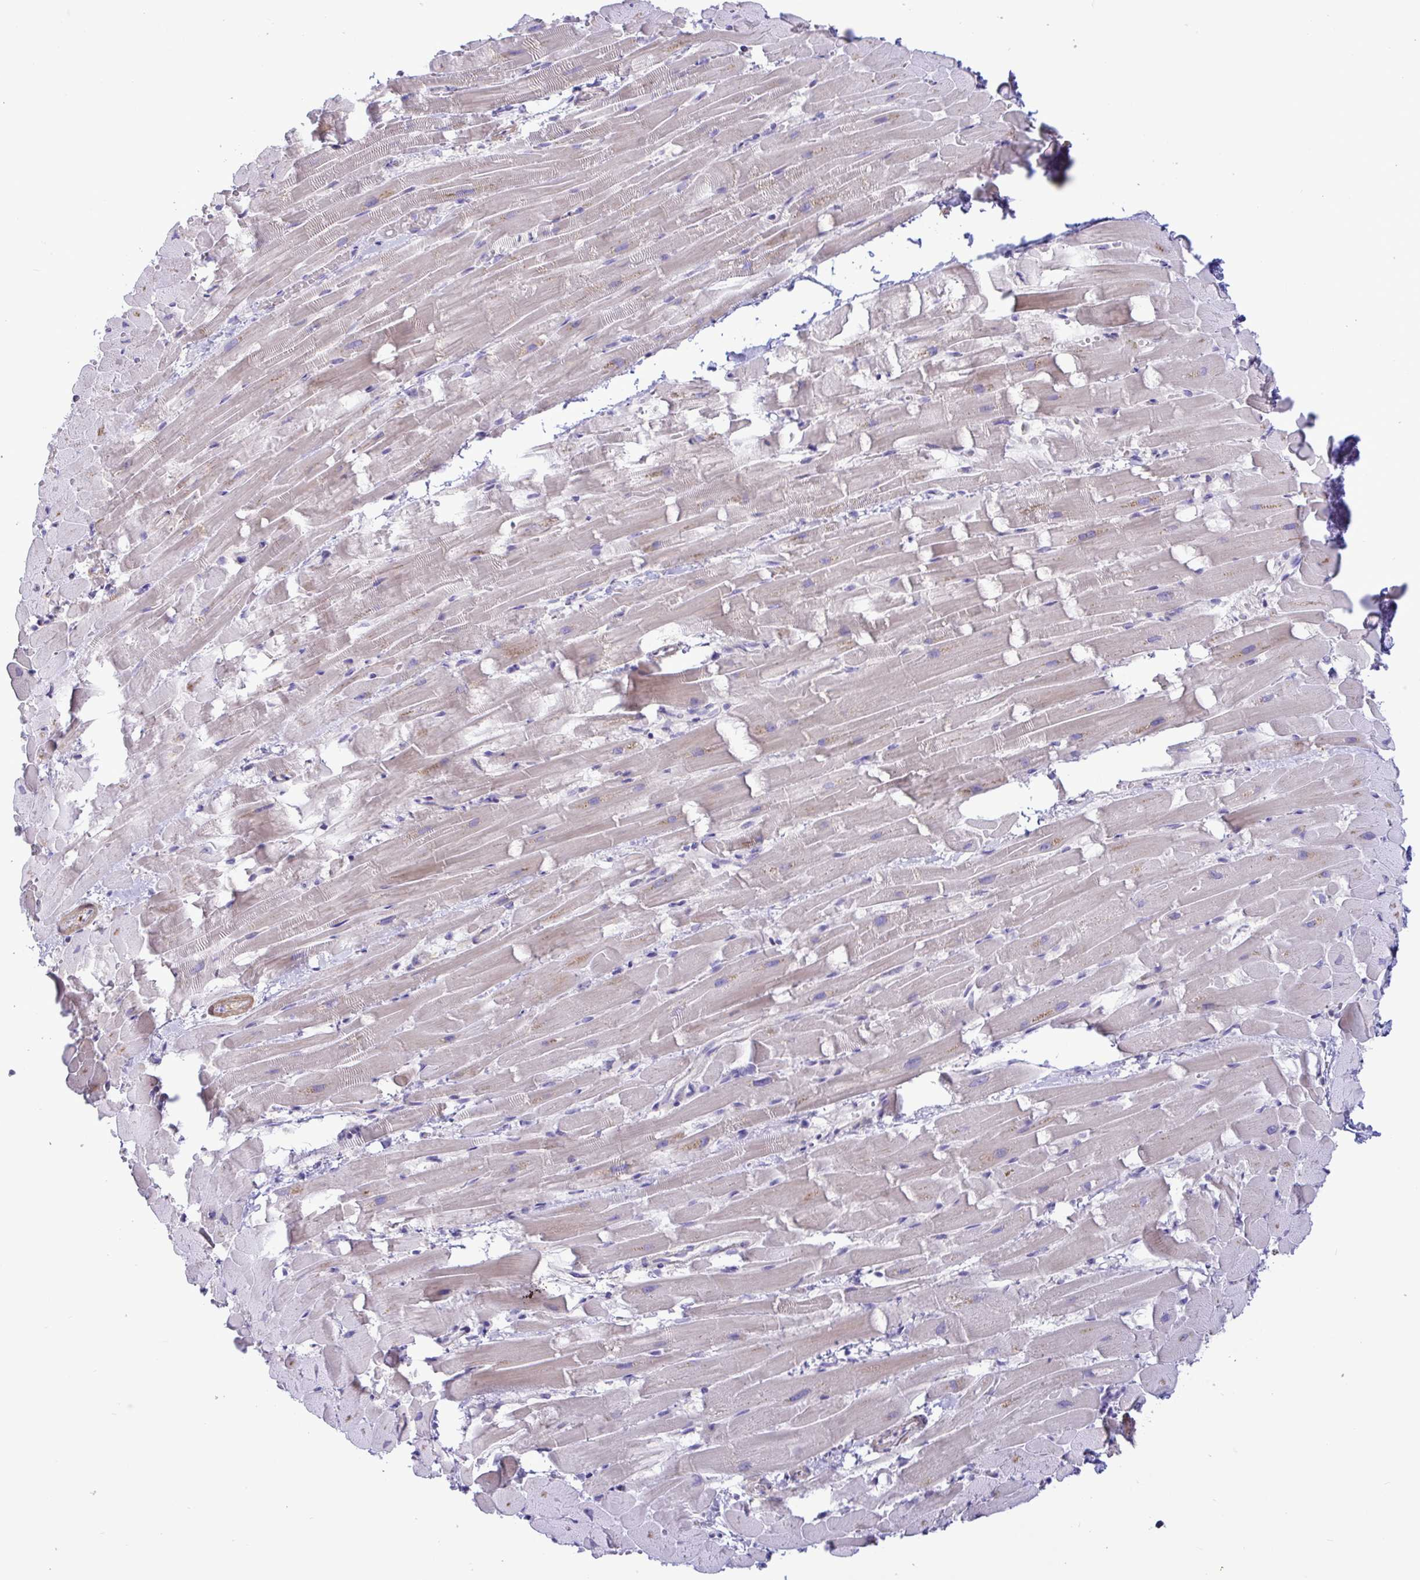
{"staining": {"intensity": "weak", "quantity": "25%-75%", "location": "cytoplasmic/membranous"}, "tissue": "heart muscle", "cell_type": "Cardiomyocytes", "image_type": "normal", "snomed": [{"axis": "morphology", "description": "Normal tissue, NOS"}, {"axis": "topography", "description": "Heart"}], "caption": "About 25%-75% of cardiomyocytes in unremarkable human heart muscle display weak cytoplasmic/membranous protein staining as visualized by brown immunohistochemical staining.", "gene": "FAM86B1", "patient": {"sex": "male", "age": 37}}